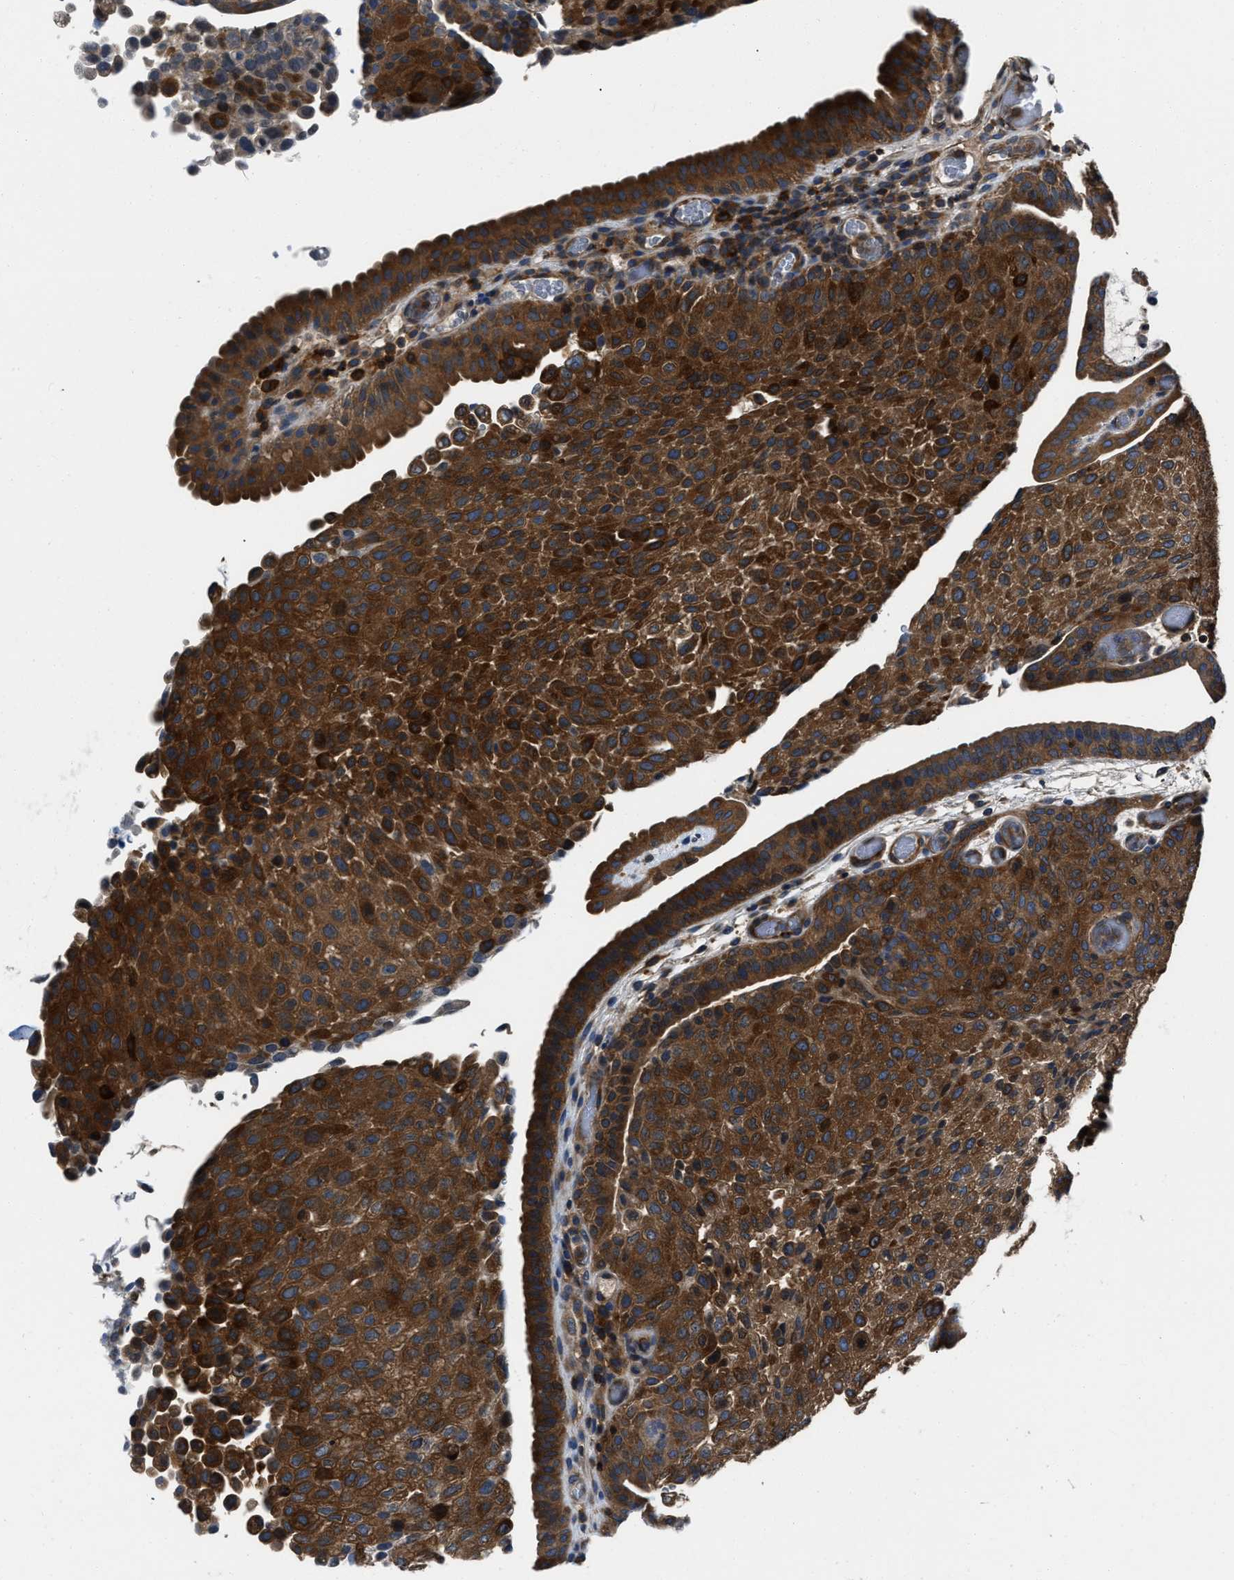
{"staining": {"intensity": "strong", "quantity": ">75%", "location": "cytoplasmic/membranous"}, "tissue": "urothelial cancer", "cell_type": "Tumor cells", "image_type": "cancer", "snomed": [{"axis": "morphology", "description": "Urothelial carcinoma, Low grade"}, {"axis": "morphology", "description": "Urothelial carcinoma, High grade"}, {"axis": "topography", "description": "Urinary bladder"}], "caption": "Strong cytoplasmic/membranous protein expression is appreciated in approximately >75% of tumor cells in urothelial carcinoma (low-grade). Ihc stains the protein of interest in brown and the nuclei are stained blue.", "gene": "YARS1", "patient": {"sex": "male", "age": 35}}